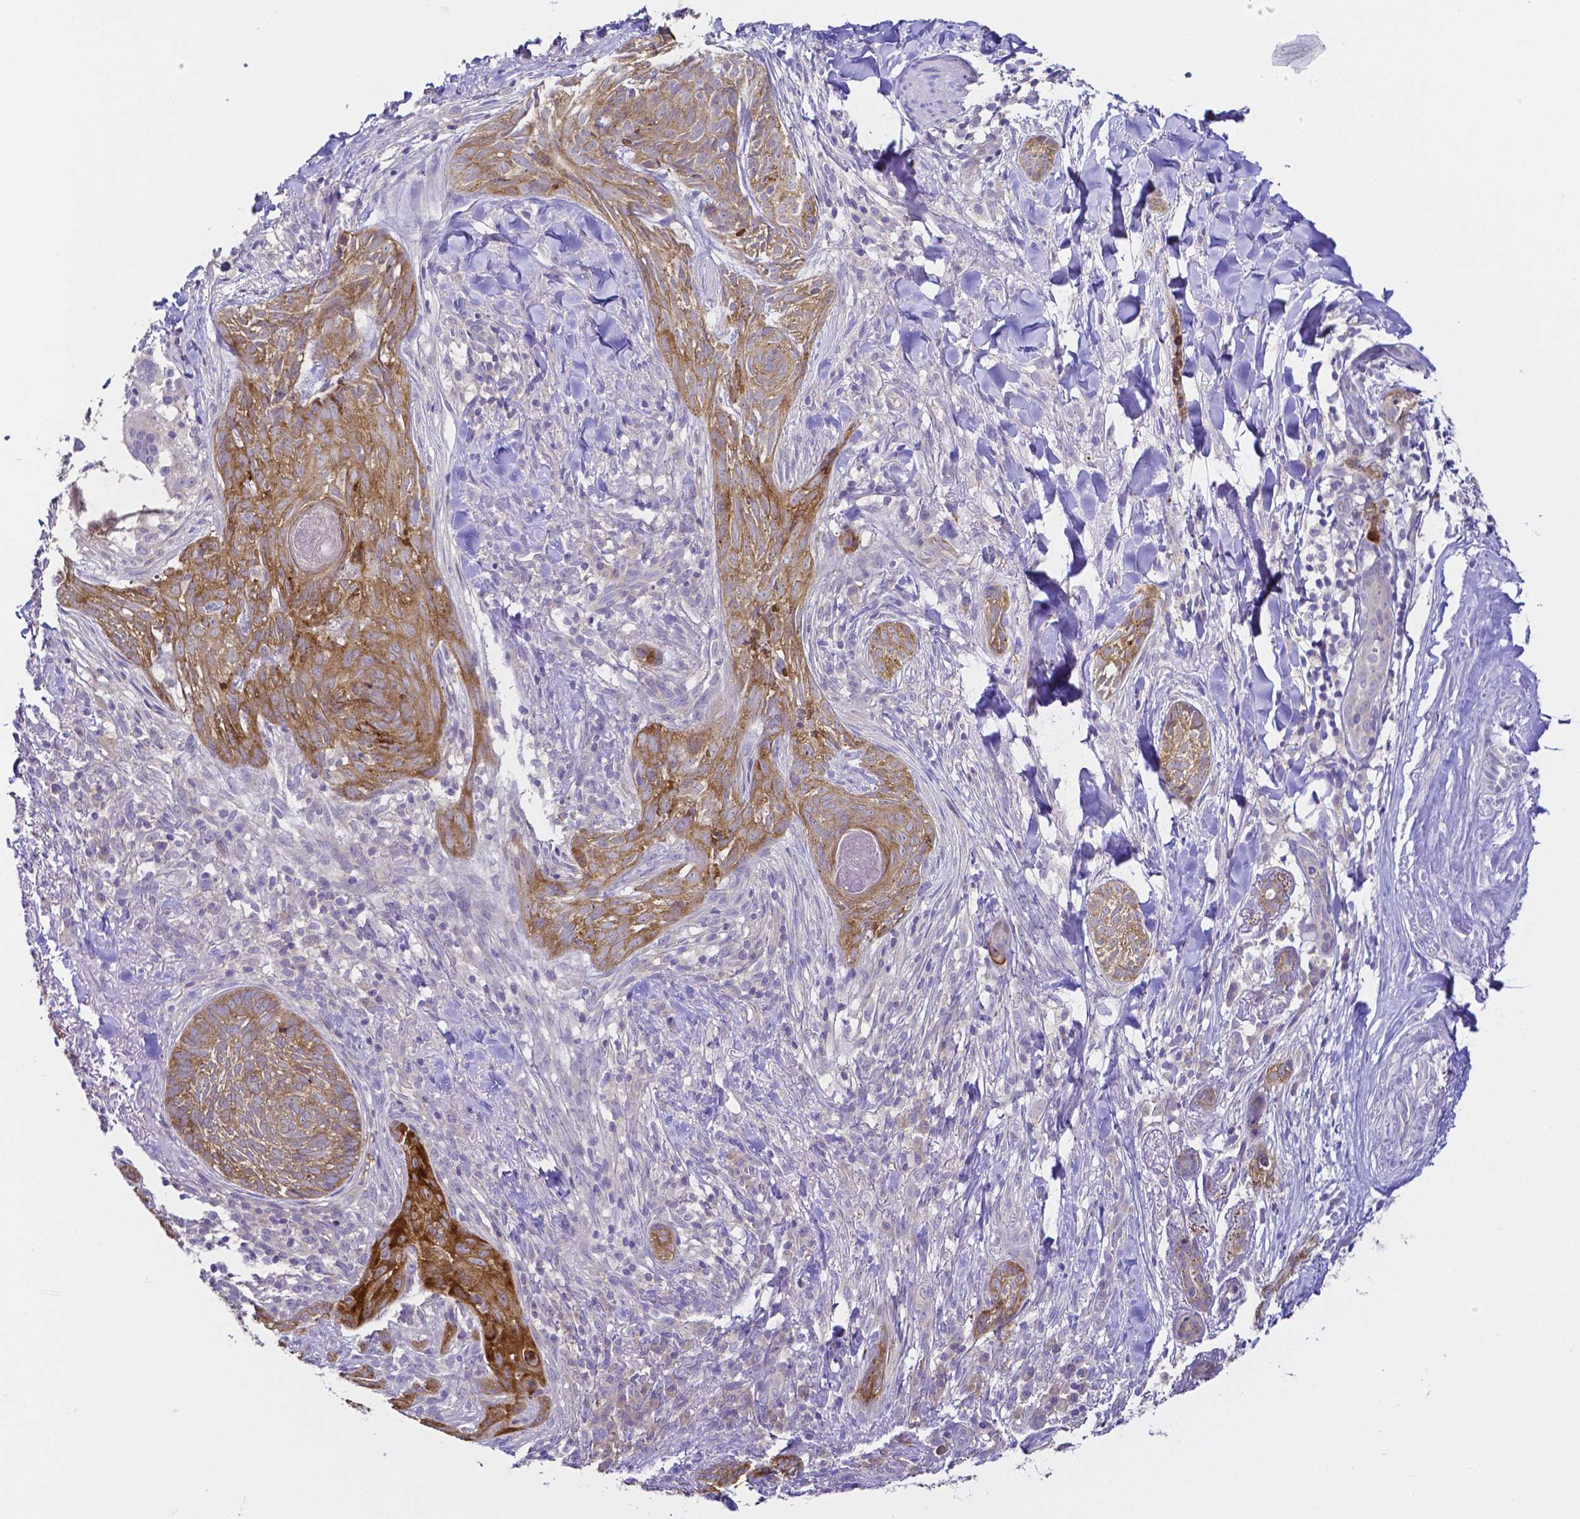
{"staining": {"intensity": "moderate", "quantity": ">75%", "location": "cytoplasmic/membranous"}, "tissue": "skin cancer", "cell_type": "Tumor cells", "image_type": "cancer", "snomed": [{"axis": "morphology", "description": "Basal cell carcinoma"}, {"axis": "topography", "description": "Skin"}], "caption": "Skin basal cell carcinoma was stained to show a protein in brown. There is medium levels of moderate cytoplasmic/membranous expression in approximately >75% of tumor cells. (Brightfield microscopy of DAB IHC at high magnification).", "gene": "PKP3", "patient": {"sex": "female", "age": 93}}